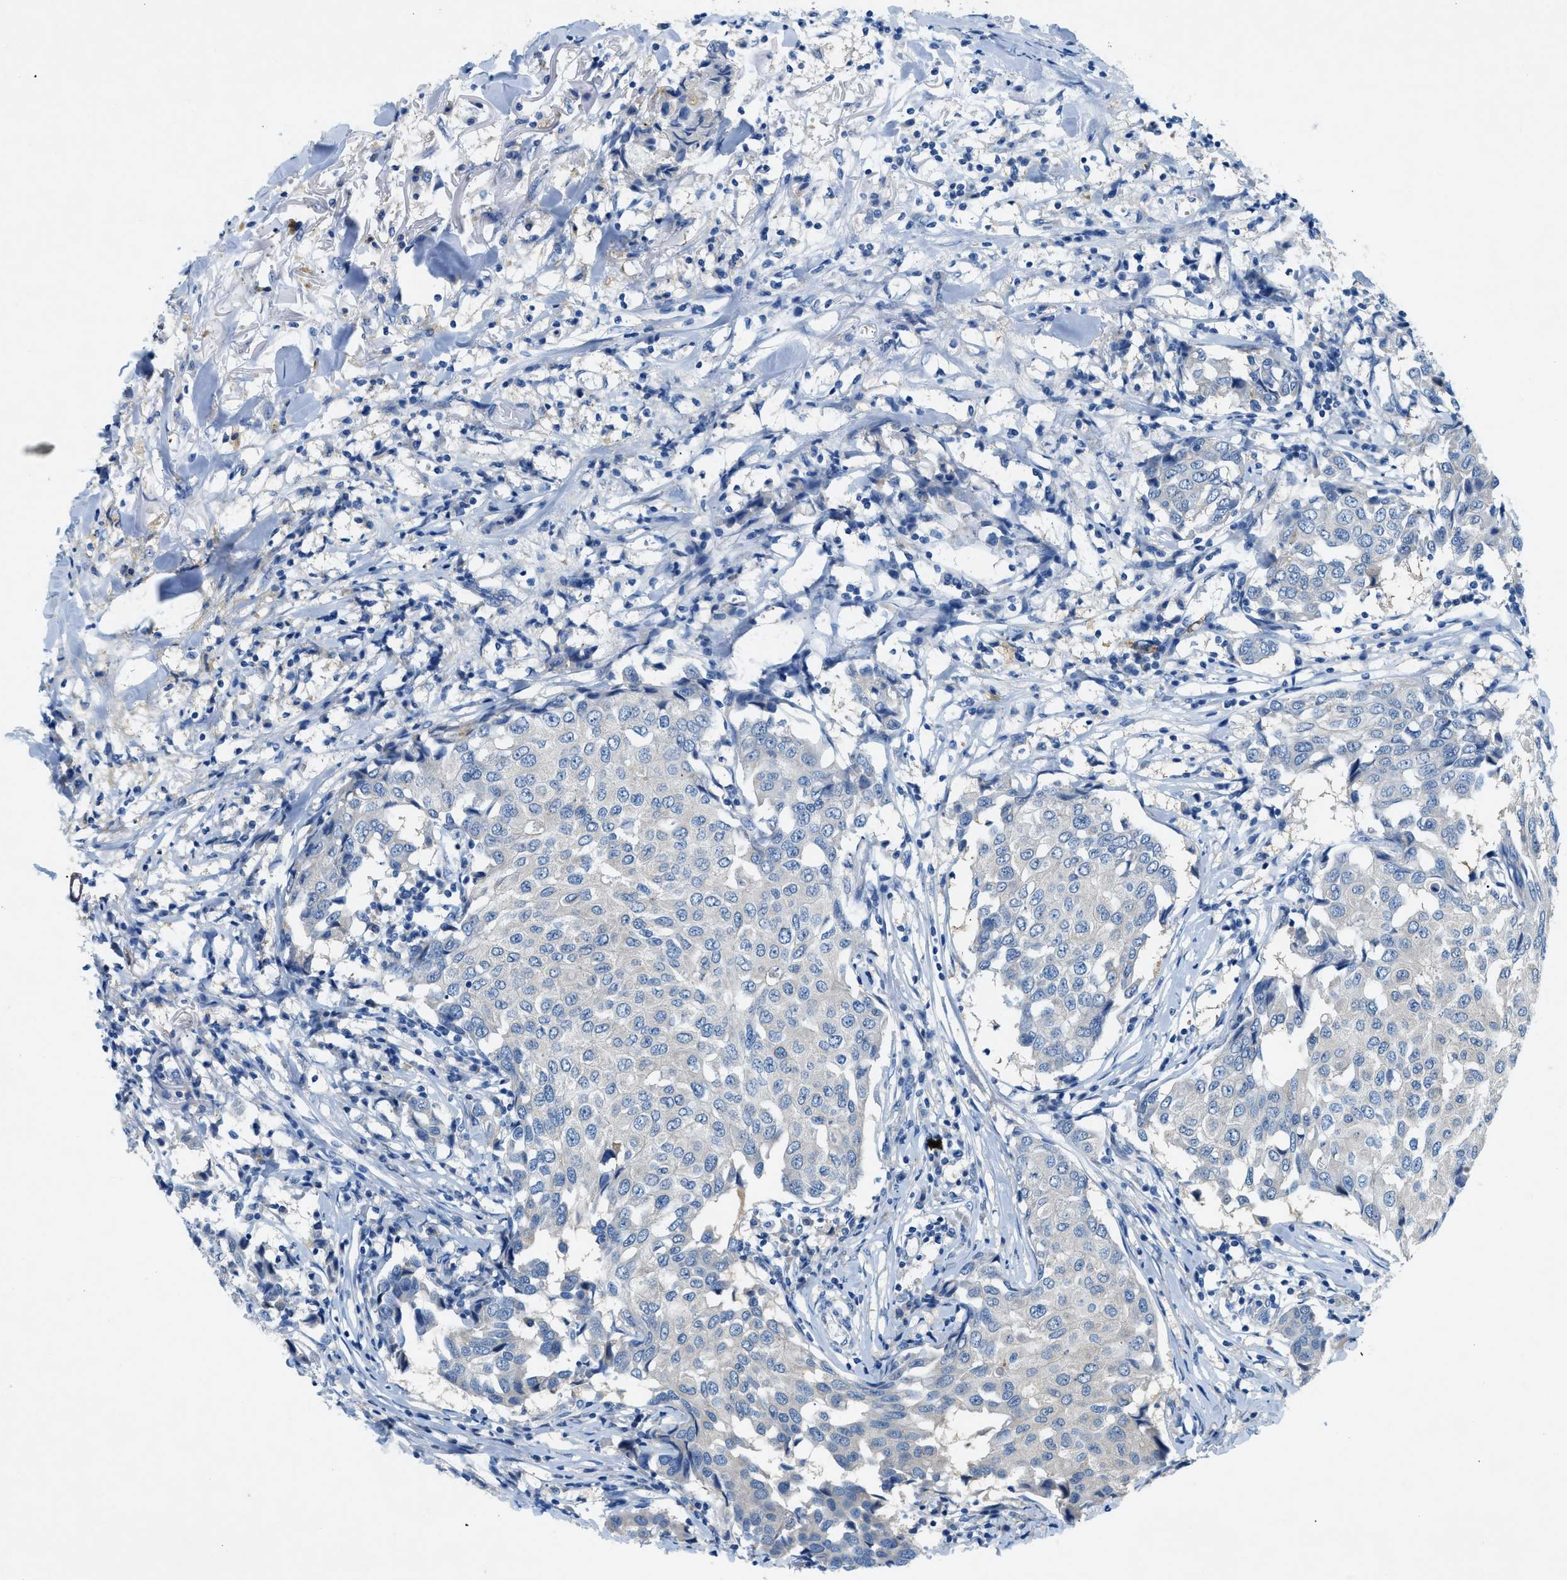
{"staining": {"intensity": "negative", "quantity": "none", "location": "none"}, "tissue": "breast cancer", "cell_type": "Tumor cells", "image_type": "cancer", "snomed": [{"axis": "morphology", "description": "Duct carcinoma"}, {"axis": "topography", "description": "Breast"}], "caption": "This image is of invasive ductal carcinoma (breast) stained with immunohistochemistry (IHC) to label a protein in brown with the nuclei are counter-stained blue. There is no staining in tumor cells.", "gene": "ZDHHC13", "patient": {"sex": "female", "age": 80}}